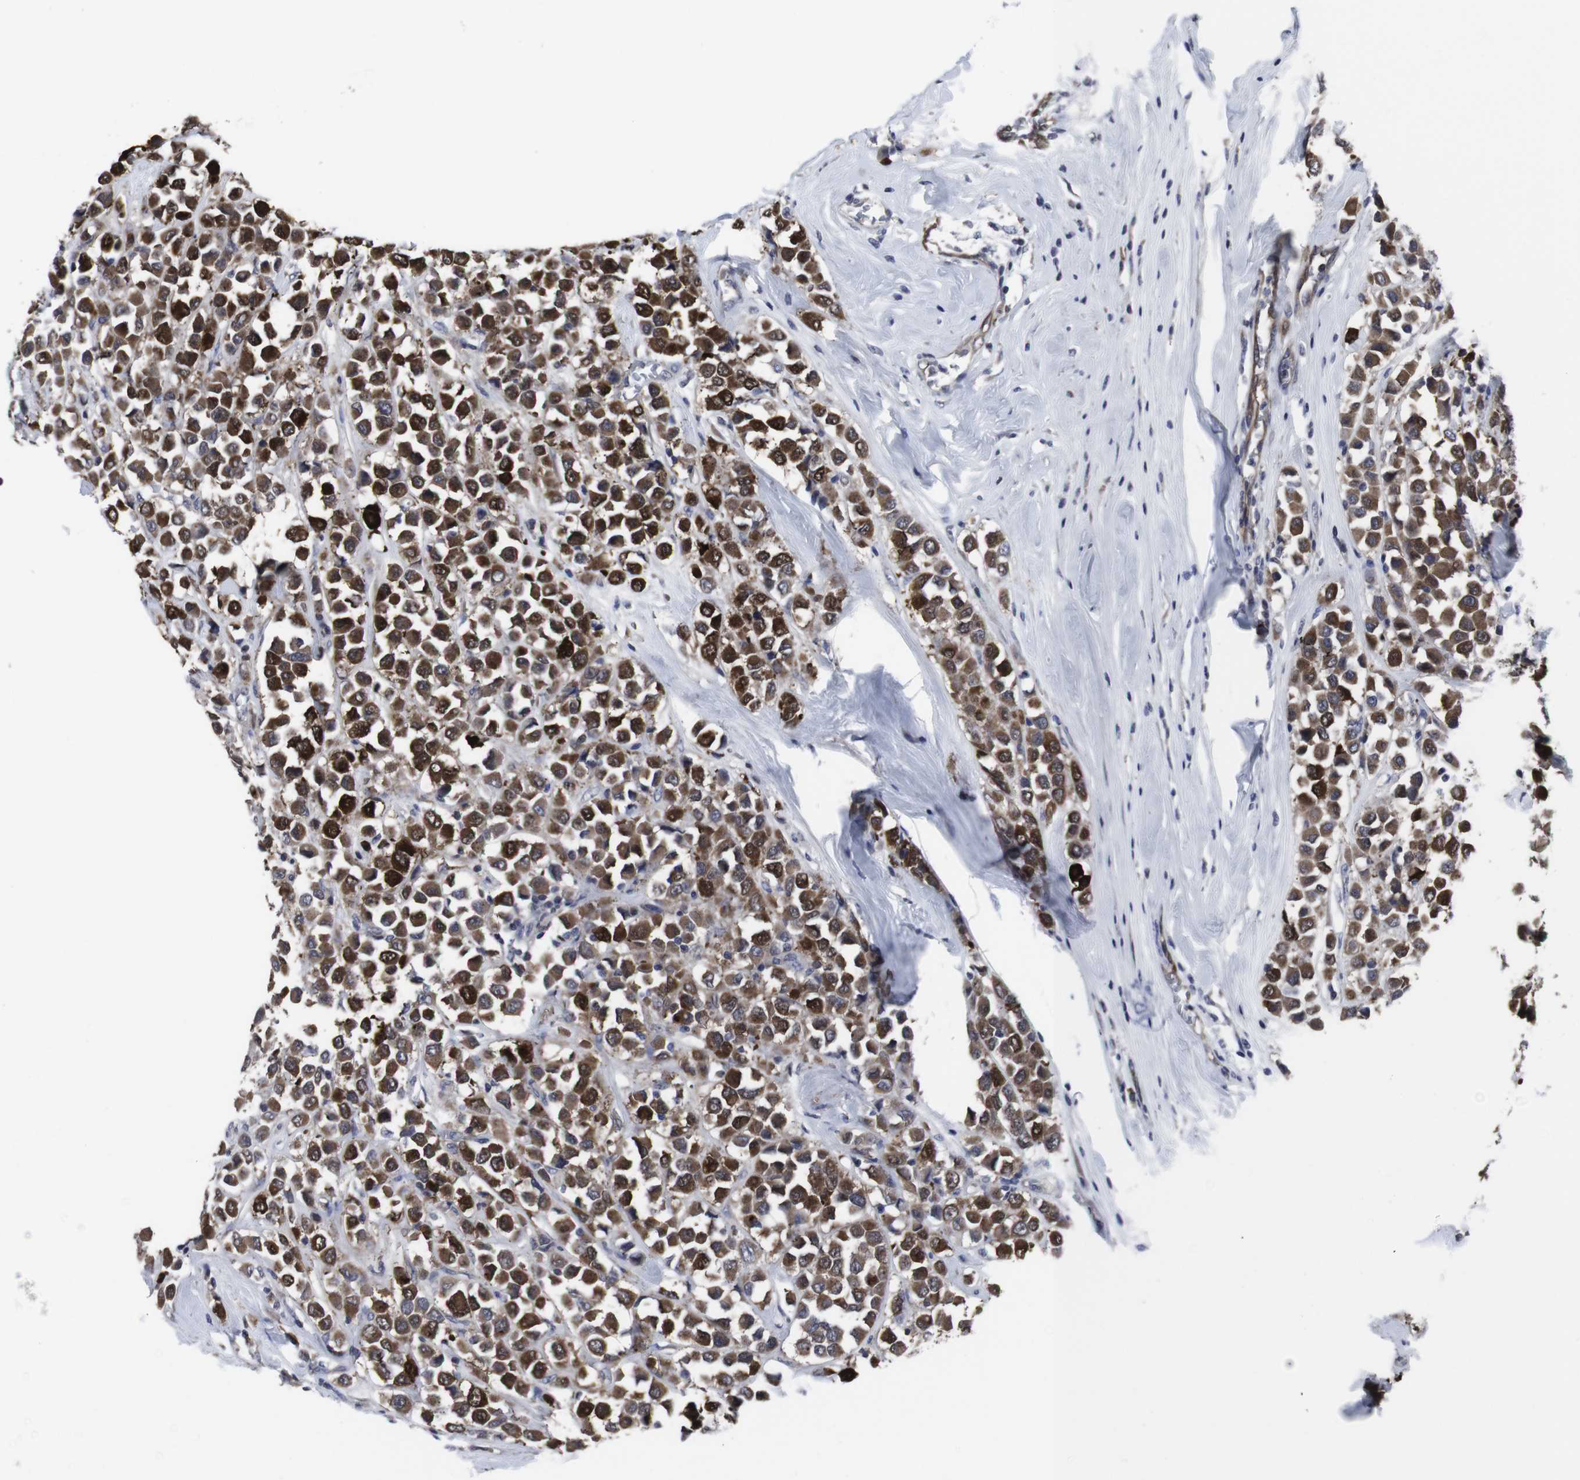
{"staining": {"intensity": "strong", "quantity": ">75%", "location": "cytoplasmic/membranous"}, "tissue": "breast cancer", "cell_type": "Tumor cells", "image_type": "cancer", "snomed": [{"axis": "morphology", "description": "Duct carcinoma"}, {"axis": "topography", "description": "Breast"}], "caption": "Strong cytoplasmic/membranous staining for a protein is appreciated in approximately >75% of tumor cells of breast cancer (invasive ductal carcinoma) using immunohistochemistry (IHC).", "gene": "SNCG", "patient": {"sex": "female", "age": 61}}